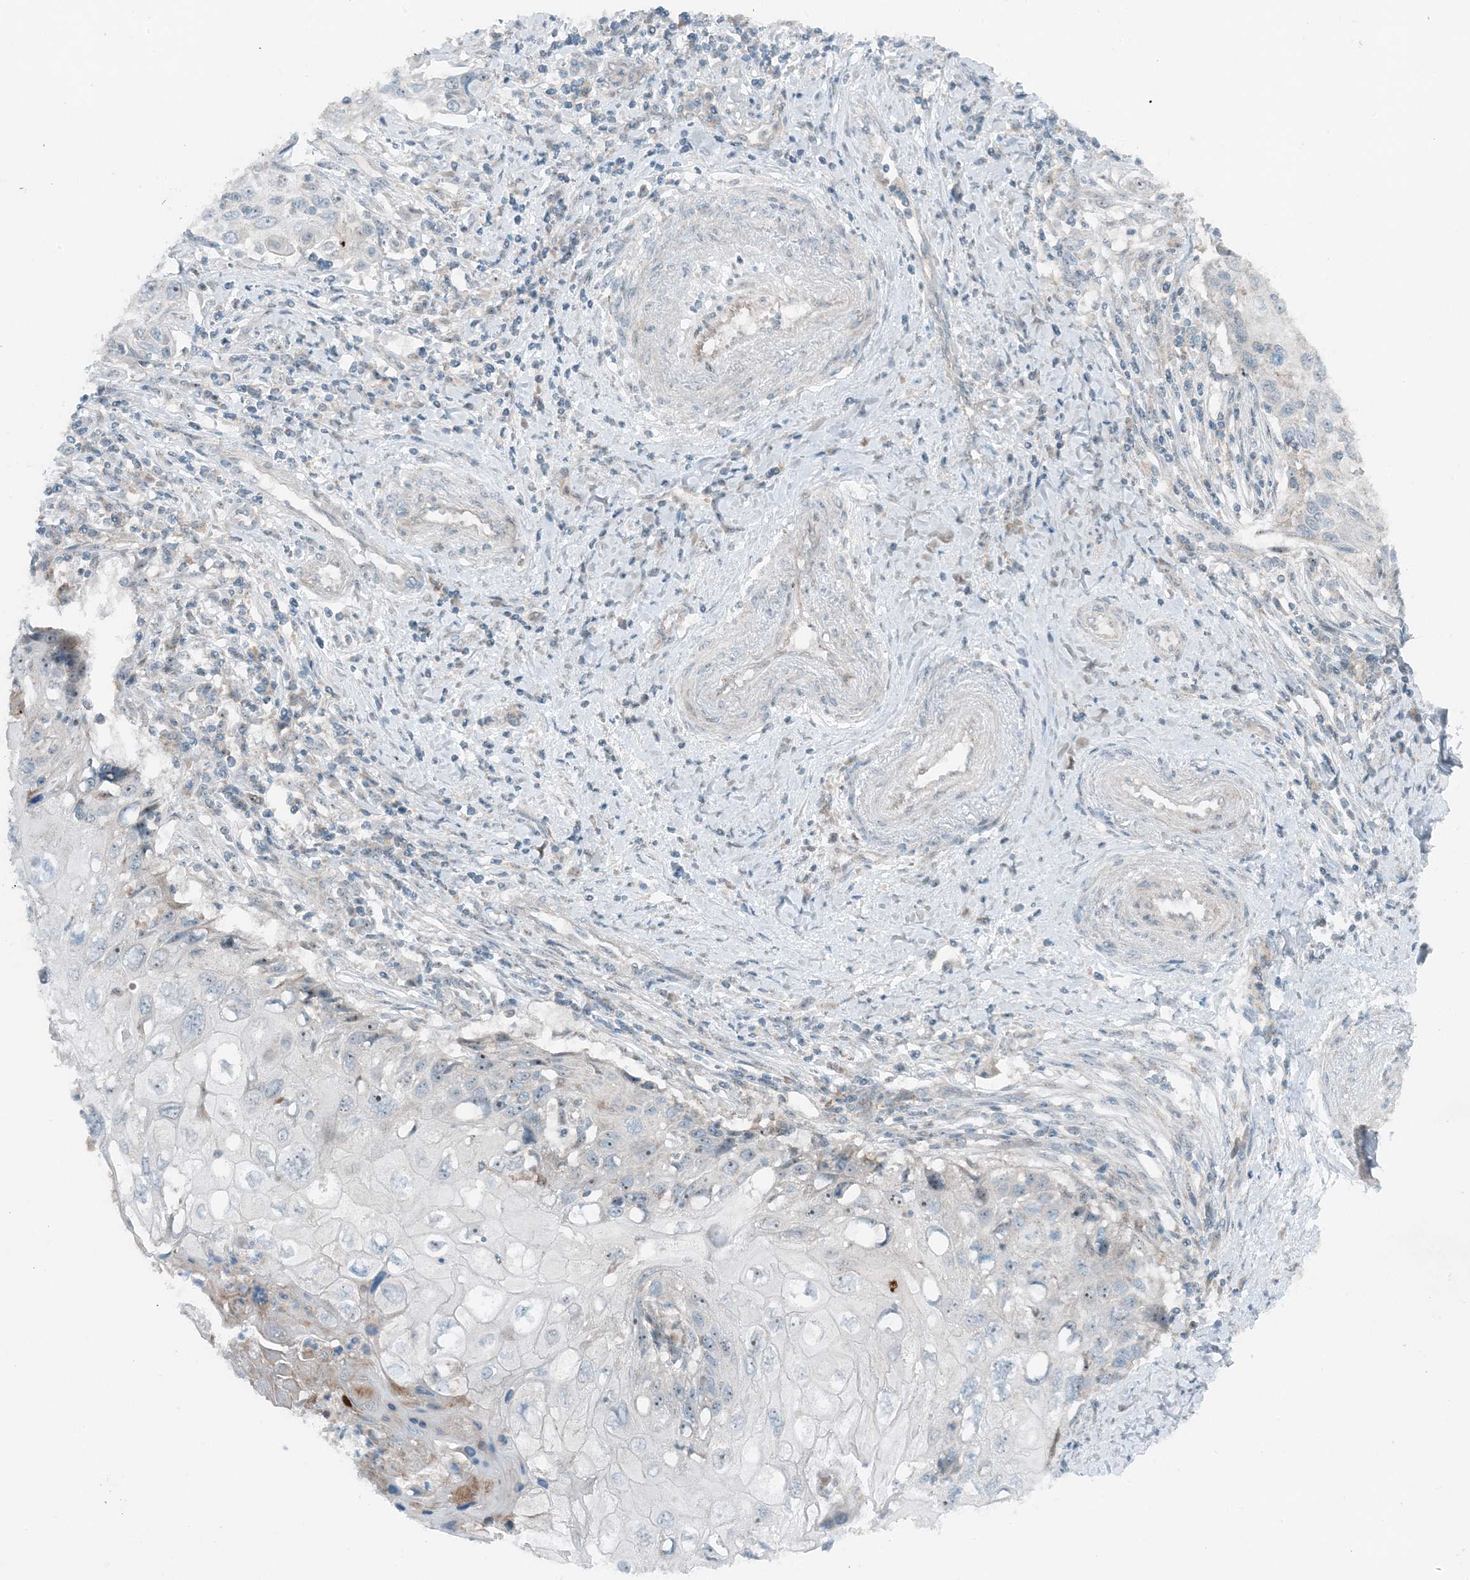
{"staining": {"intensity": "negative", "quantity": "none", "location": "none"}, "tissue": "cervical cancer", "cell_type": "Tumor cells", "image_type": "cancer", "snomed": [{"axis": "morphology", "description": "Squamous cell carcinoma, NOS"}, {"axis": "topography", "description": "Cervix"}], "caption": "A photomicrograph of squamous cell carcinoma (cervical) stained for a protein exhibits no brown staining in tumor cells.", "gene": "MITD1", "patient": {"sex": "female", "age": 70}}